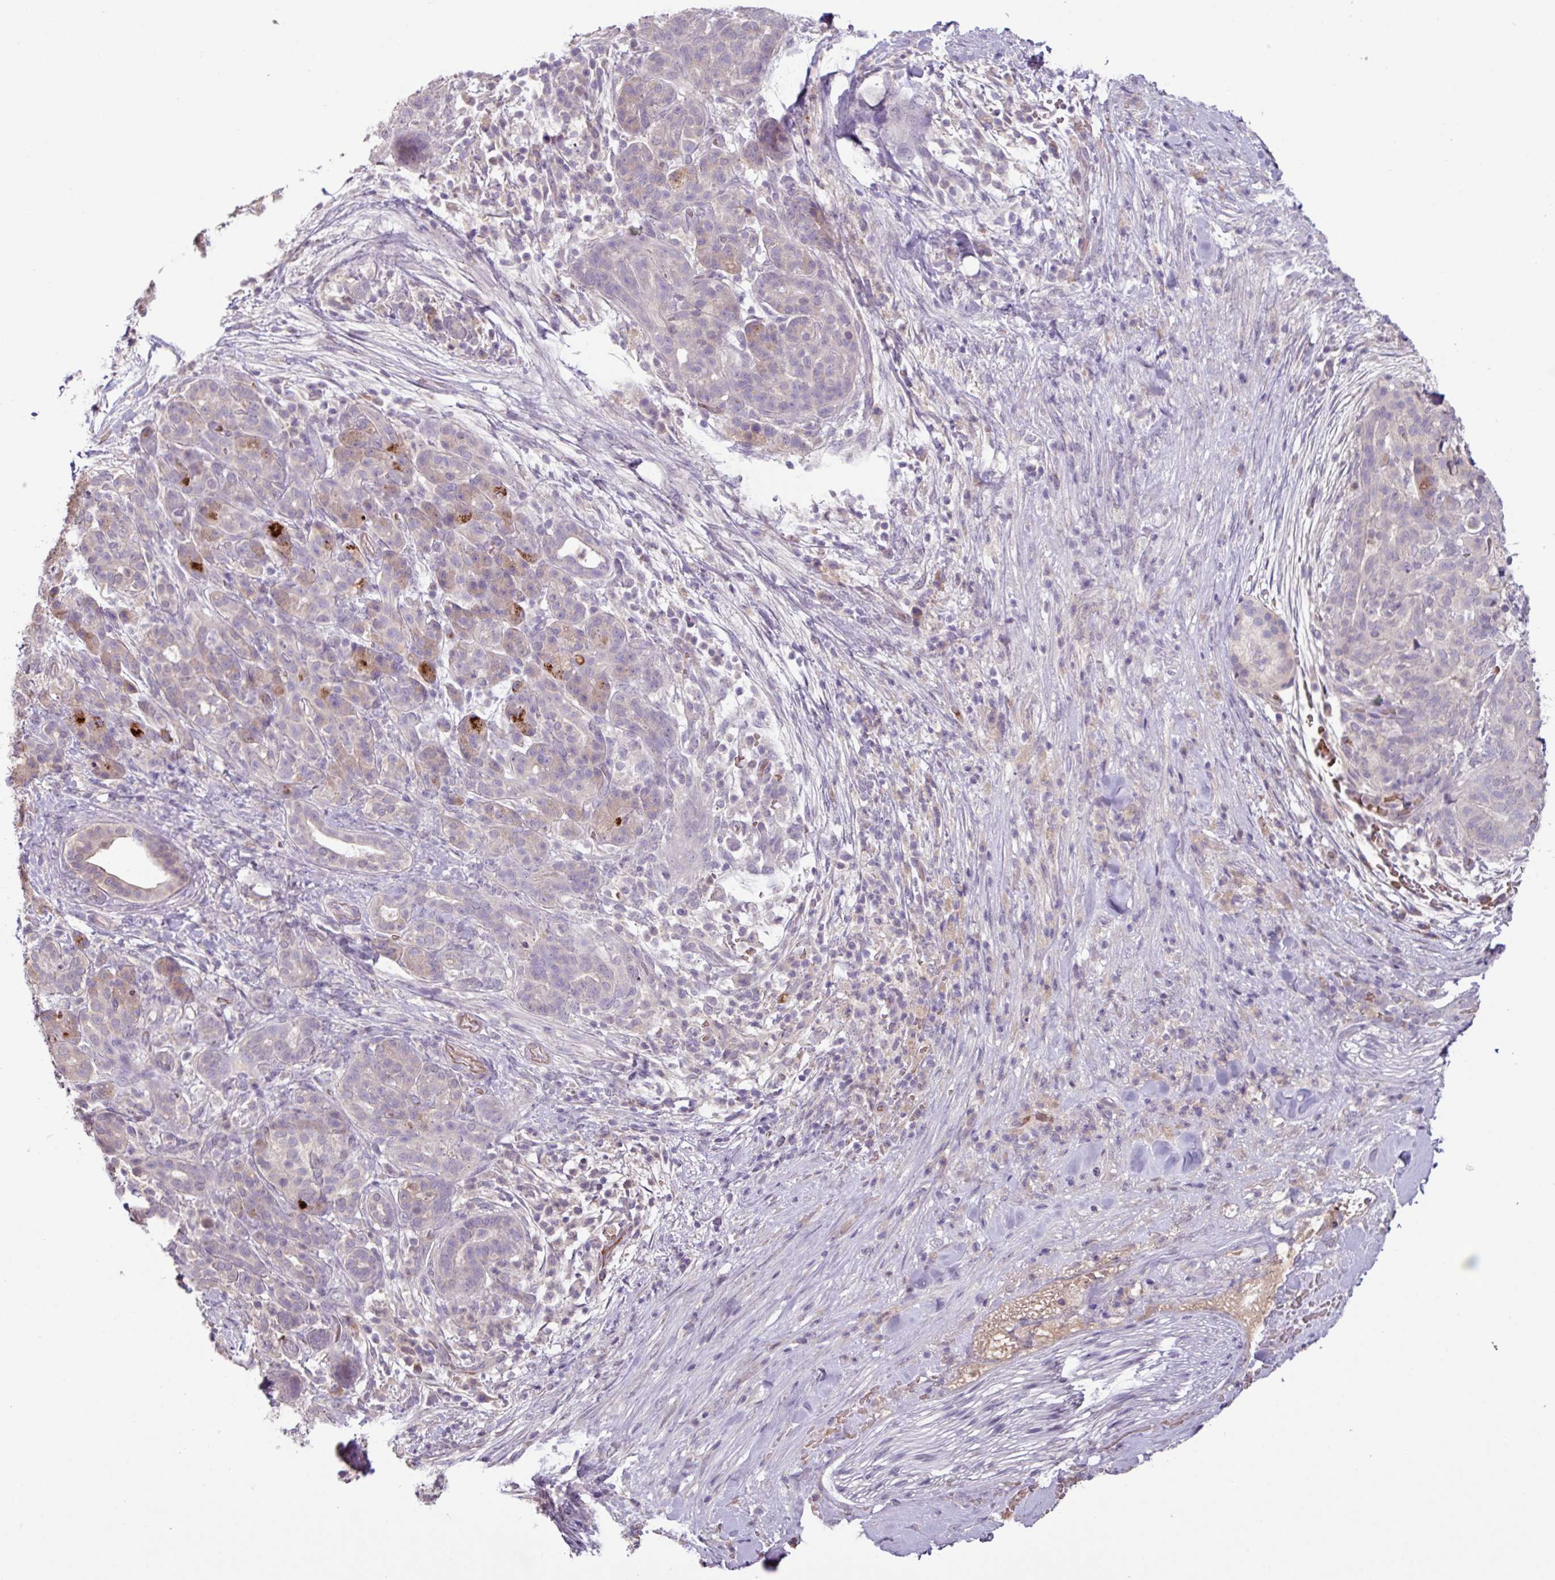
{"staining": {"intensity": "negative", "quantity": "none", "location": "none"}, "tissue": "pancreatic cancer", "cell_type": "Tumor cells", "image_type": "cancer", "snomed": [{"axis": "morphology", "description": "Adenocarcinoma, NOS"}, {"axis": "topography", "description": "Pancreas"}], "caption": "A photomicrograph of pancreatic adenocarcinoma stained for a protein exhibits no brown staining in tumor cells. (Stains: DAB IHC with hematoxylin counter stain, Microscopy: brightfield microscopy at high magnification).", "gene": "SLC5A10", "patient": {"sex": "male", "age": 44}}